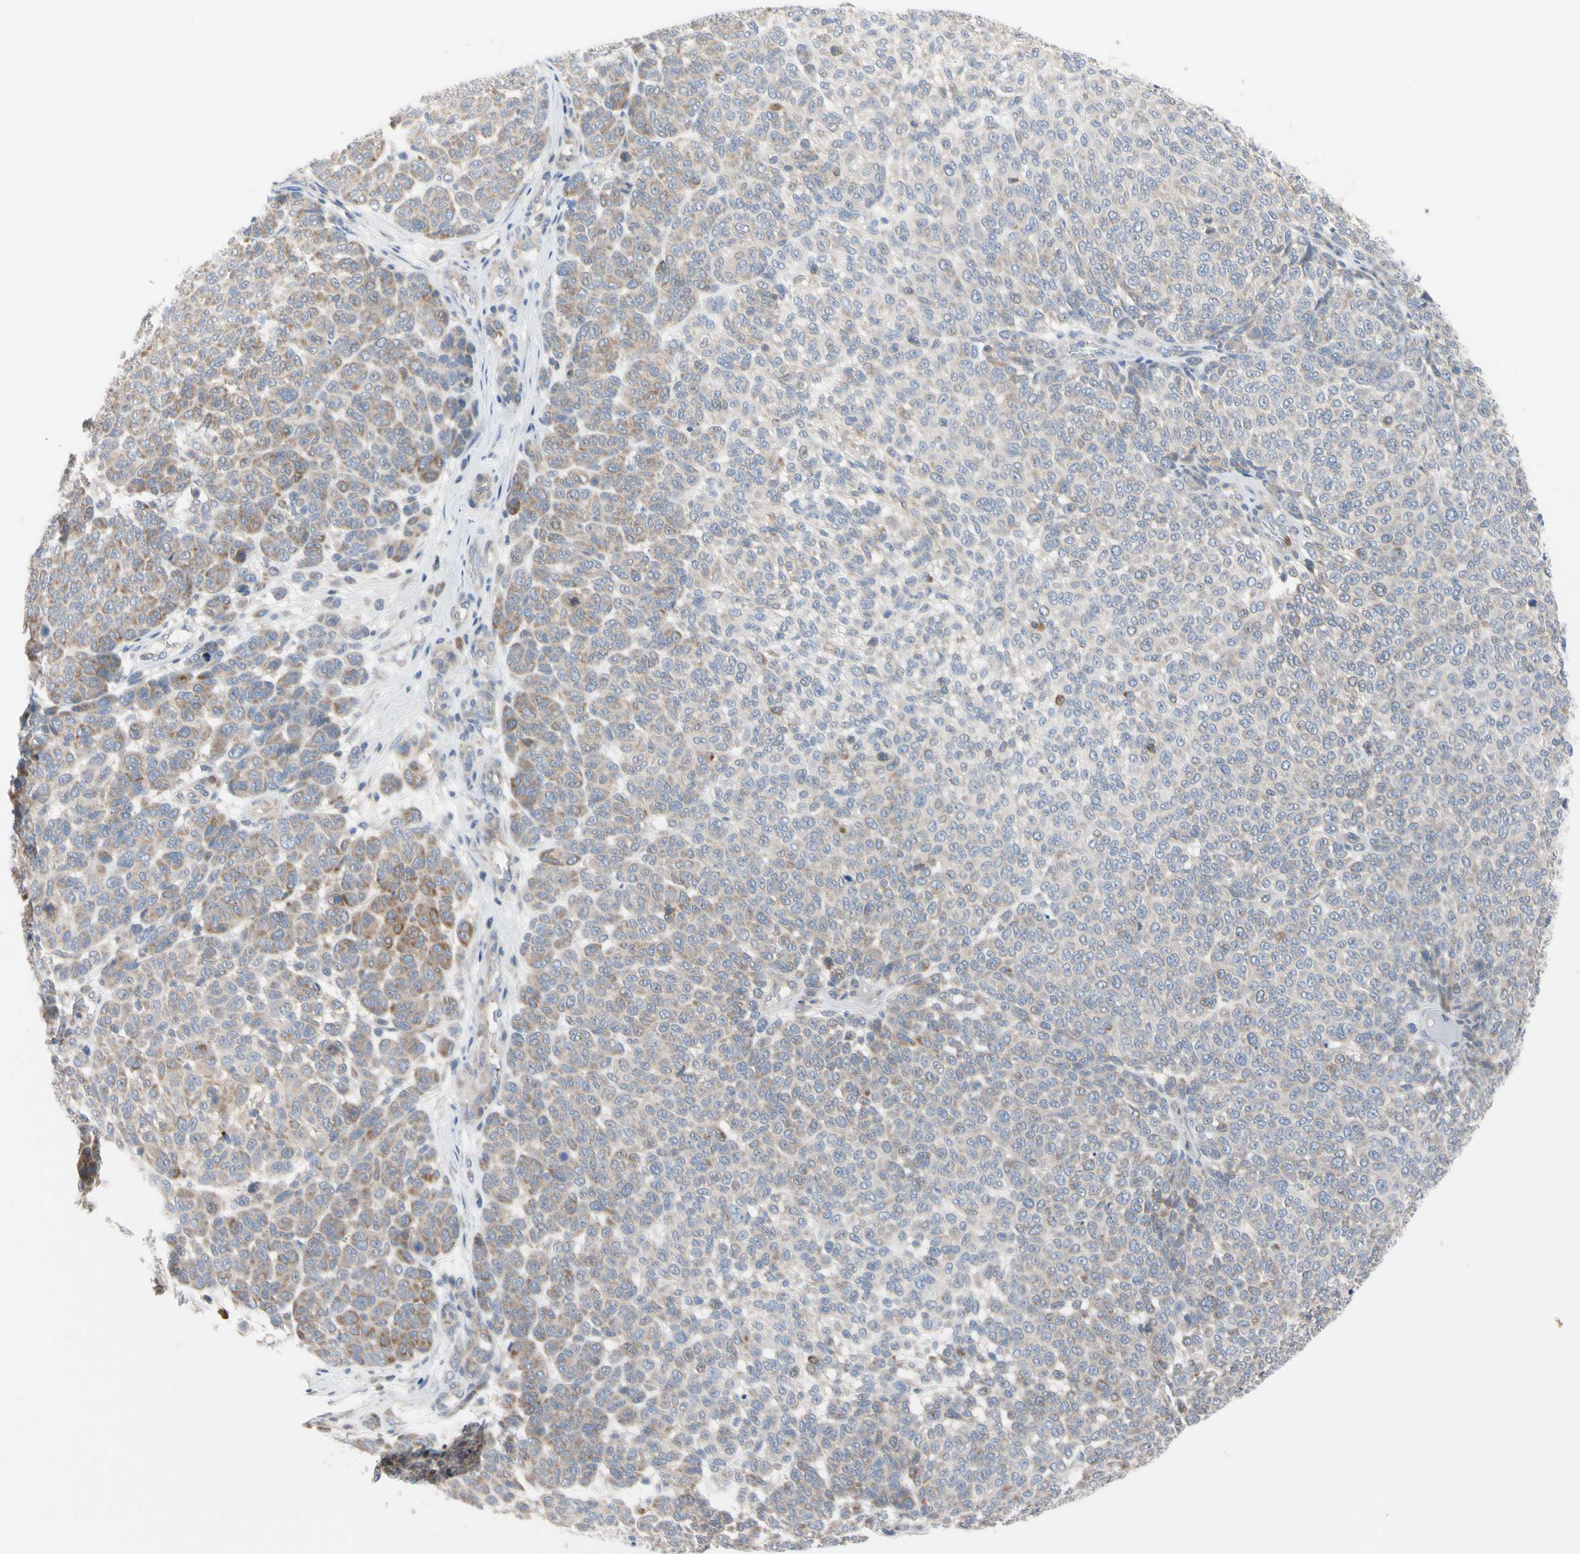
{"staining": {"intensity": "weak", "quantity": "25%-75%", "location": "cytoplasmic/membranous"}, "tissue": "melanoma", "cell_type": "Tumor cells", "image_type": "cancer", "snomed": [{"axis": "morphology", "description": "Malignant melanoma, NOS"}, {"axis": "topography", "description": "Skin"}], "caption": "A low amount of weak cytoplasmic/membranous expression is identified in approximately 25%-75% of tumor cells in melanoma tissue. (DAB IHC with brightfield microscopy, high magnification).", "gene": "MCL1", "patient": {"sex": "male", "age": 59}}